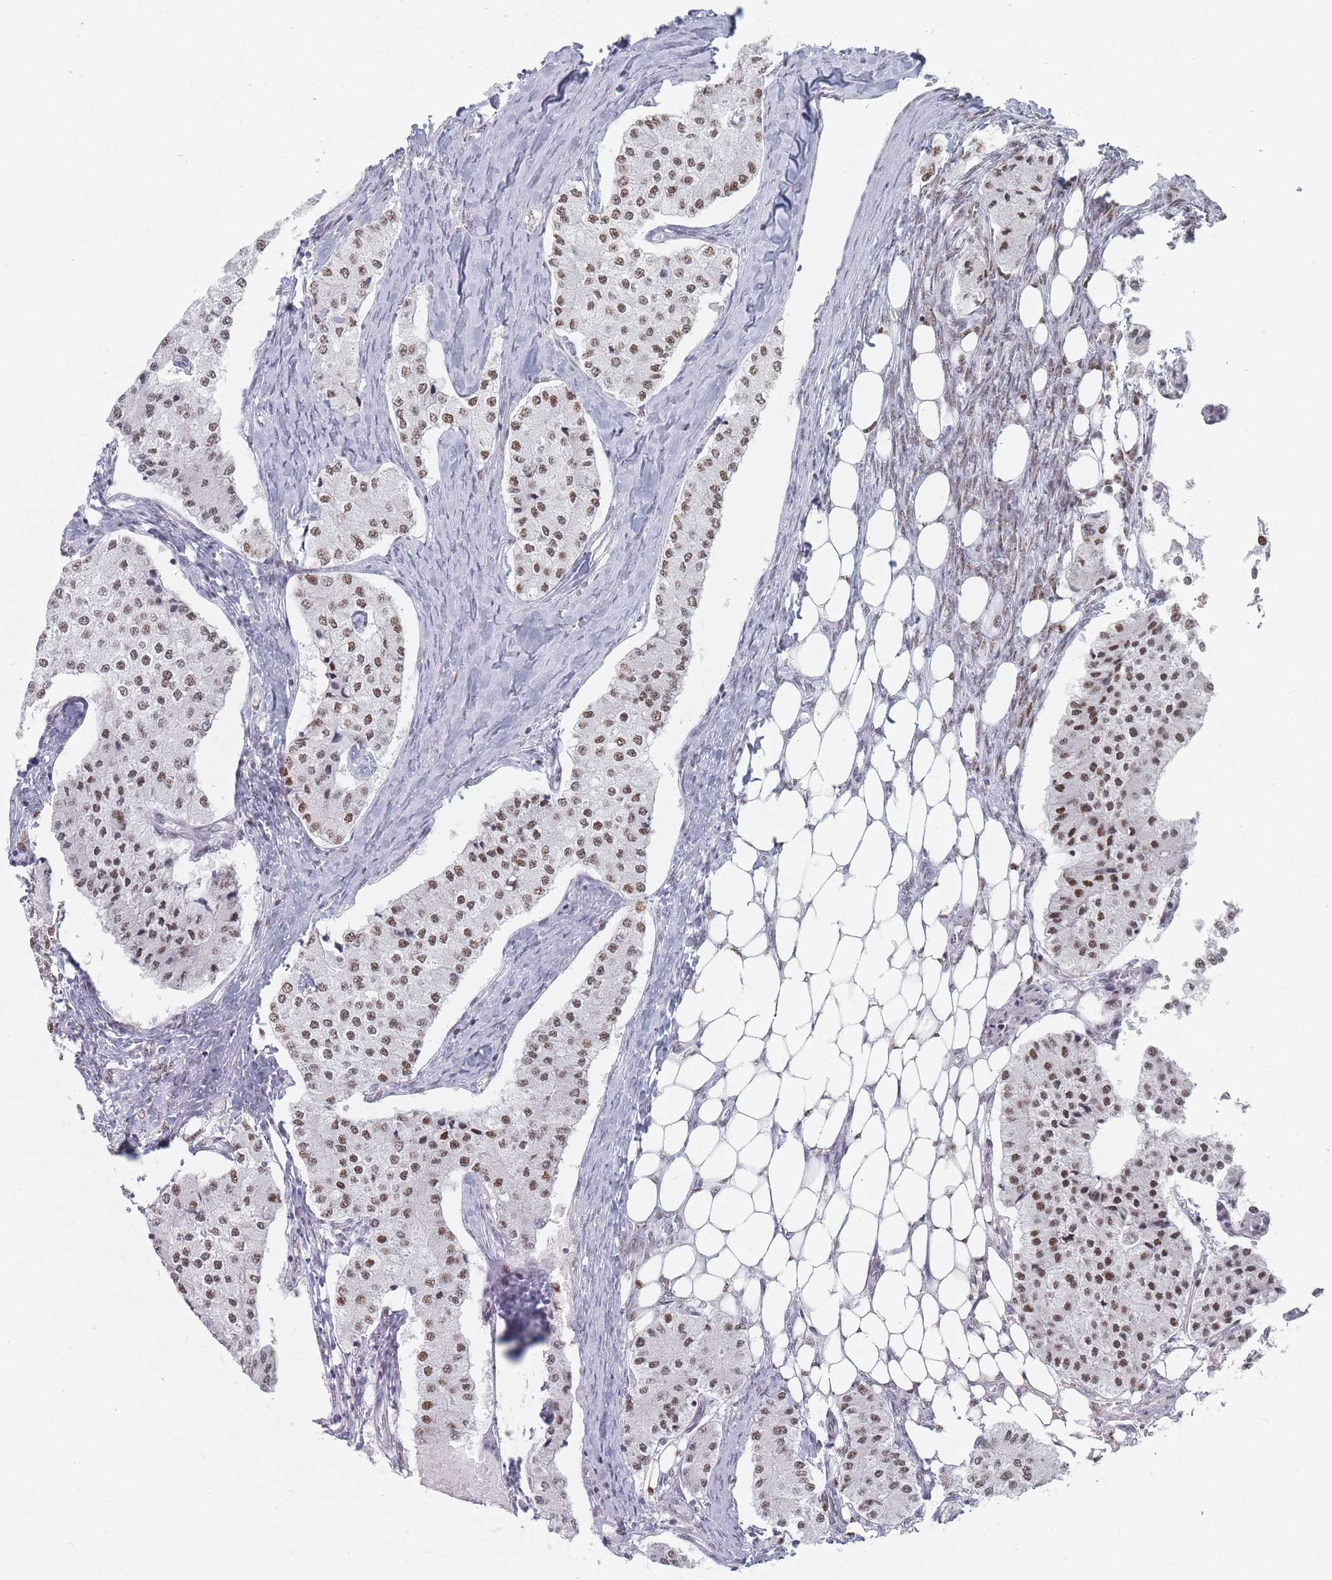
{"staining": {"intensity": "moderate", "quantity": "25%-75%", "location": "nuclear"}, "tissue": "carcinoid", "cell_type": "Tumor cells", "image_type": "cancer", "snomed": [{"axis": "morphology", "description": "Carcinoid, malignant, NOS"}, {"axis": "topography", "description": "Colon"}], "caption": "Protein analysis of carcinoid tissue exhibits moderate nuclear expression in about 25%-75% of tumor cells.", "gene": "SAFB2", "patient": {"sex": "female", "age": 52}}